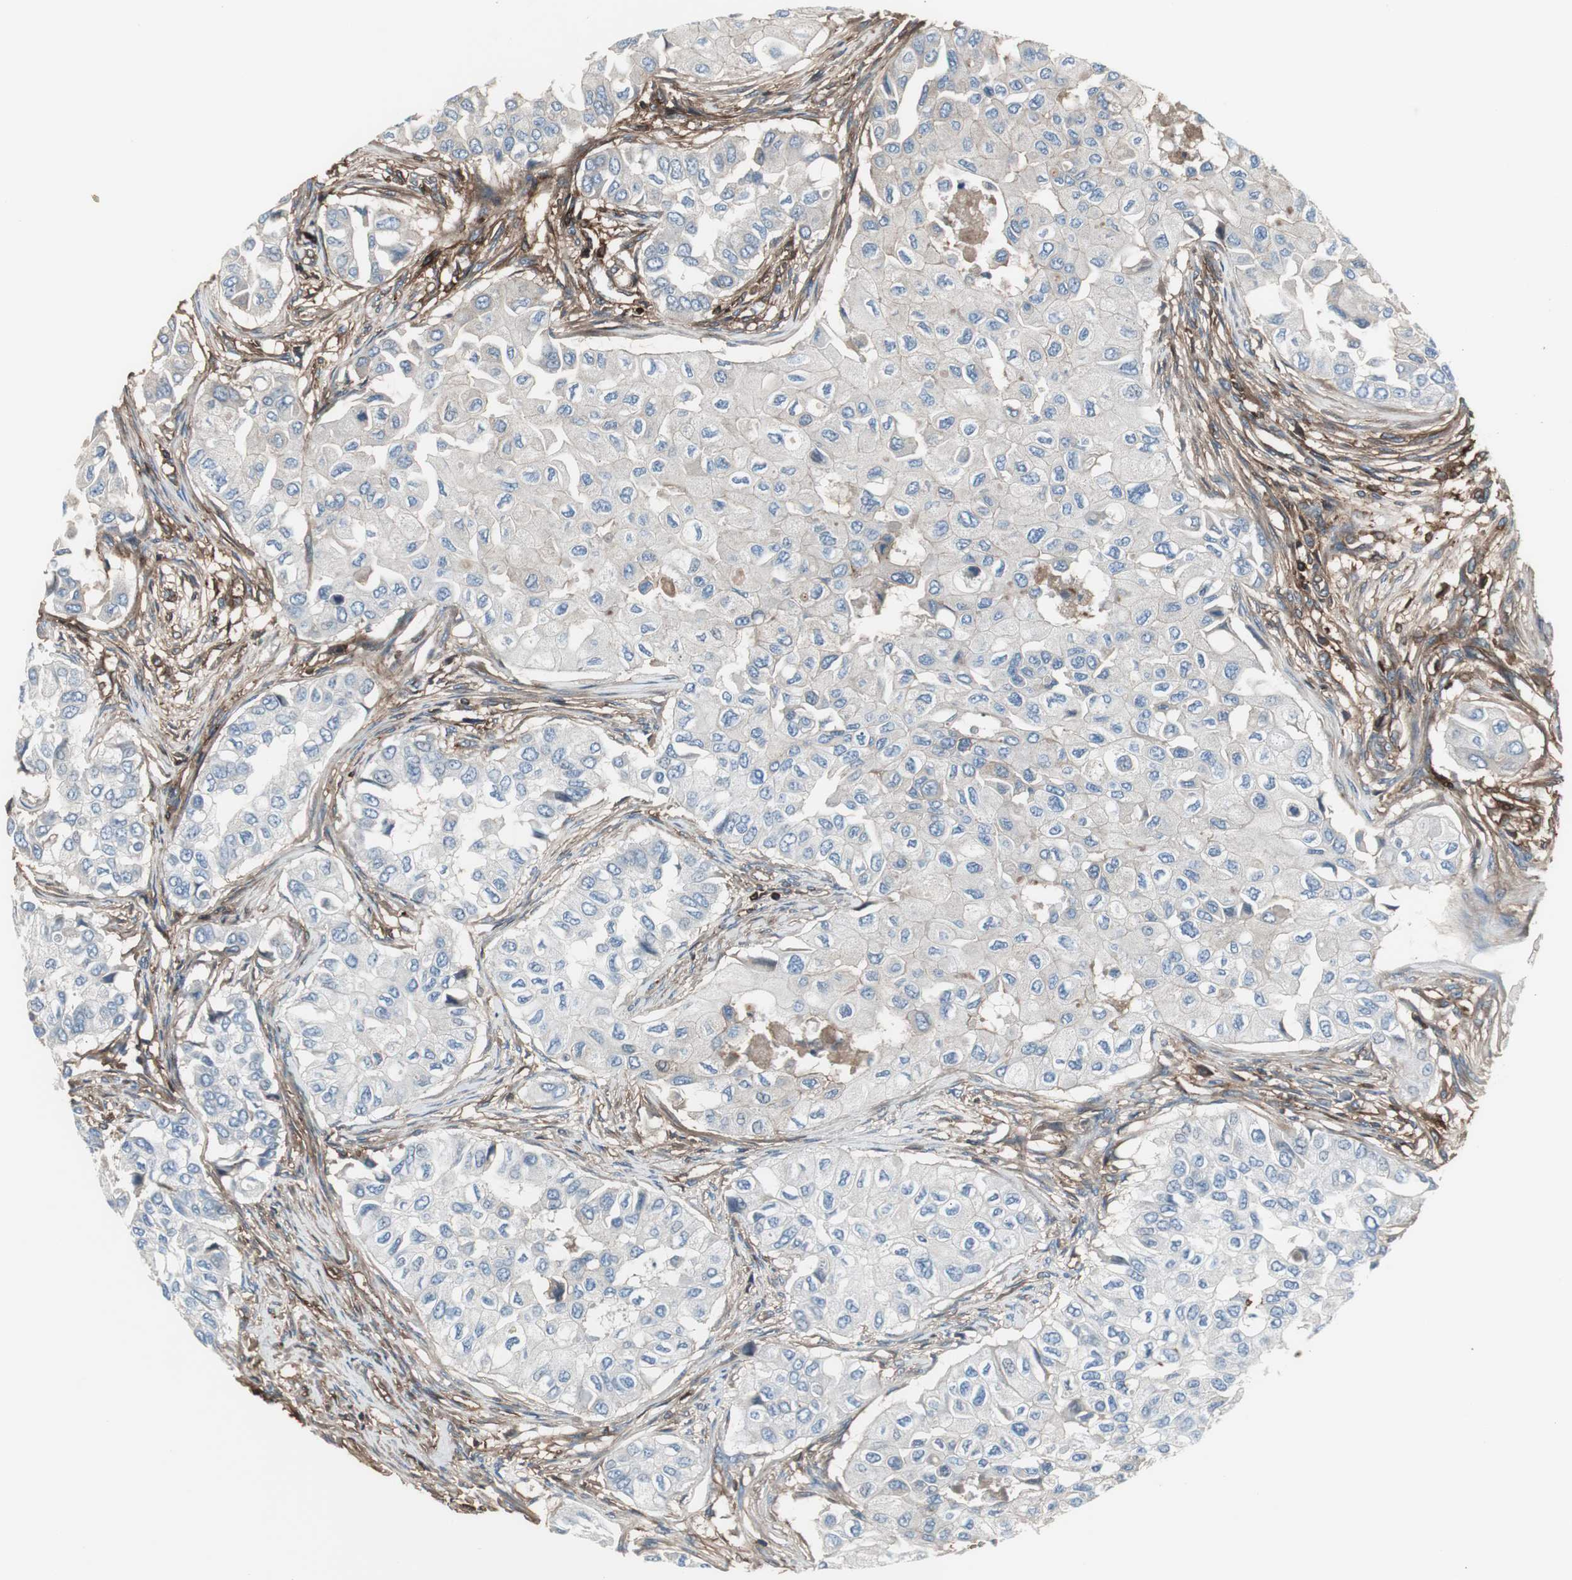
{"staining": {"intensity": "negative", "quantity": "none", "location": "none"}, "tissue": "breast cancer", "cell_type": "Tumor cells", "image_type": "cancer", "snomed": [{"axis": "morphology", "description": "Normal tissue, NOS"}, {"axis": "morphology", "description": "Duct carcinoma"}, {"axis": "topography", "description": "Breast"}], "caption": "Protein analysis of intraductal carcinoma (breast) reveals no significant expression in tumor cells.", "gene": "B2M", "patient": {"sex": "female", "age": 49}}